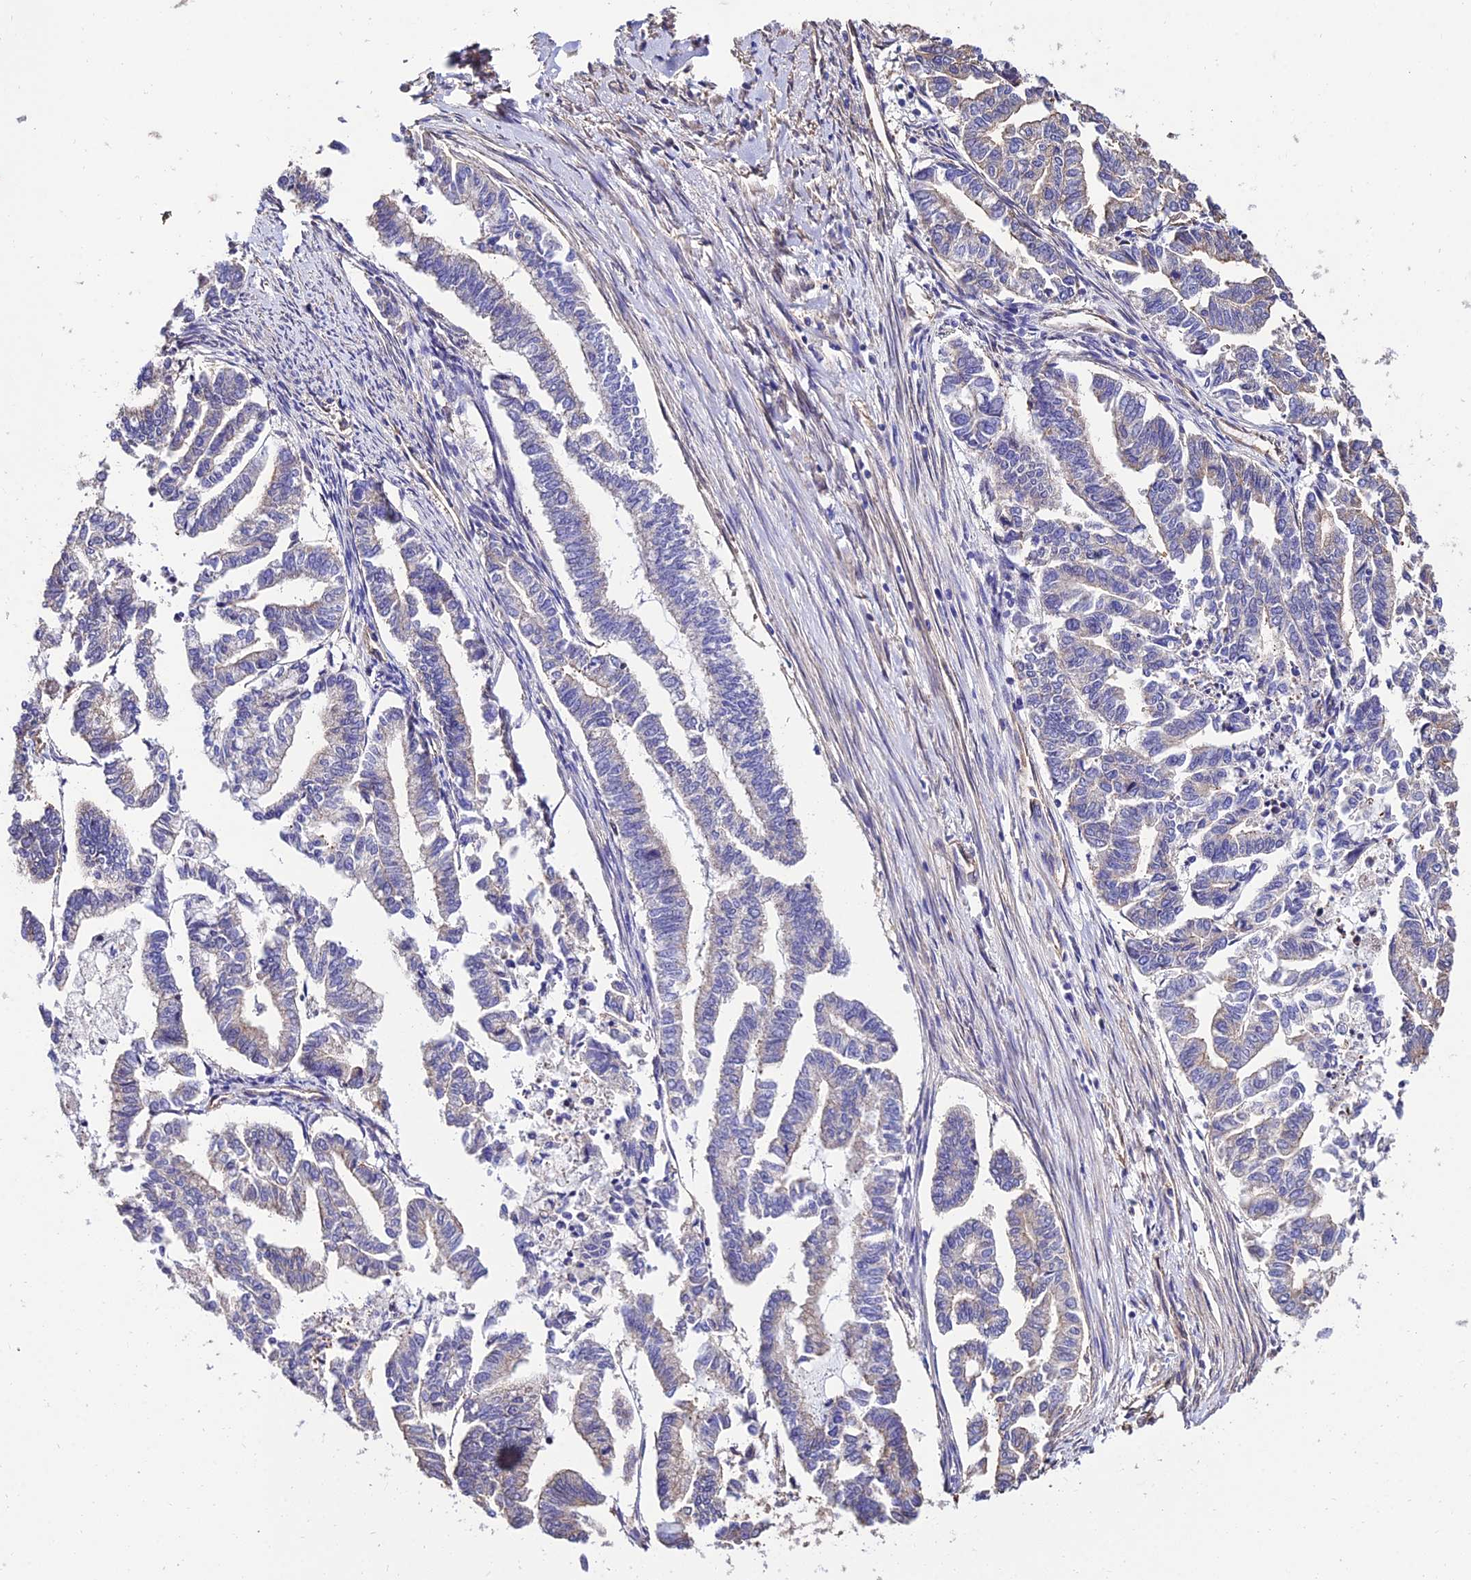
{"staining": {"intensity": "negative", "quantity": "none", "location": "none"}, "tissue": "endometrial cancer", "cell_type": "Tumor cells", "image_type": "cancer", "snomed": [{"axis": "morphology", "description": "Adenocarcinoma, NOS"}, {"axis": "topography", "description": "Endometrium"}], "caption": "Endometrial adenocarcinoma was stained to show a protein in brown. There is no significant positivity in tumor cells. (Stains: DAB (3,3'-diaminobenzidine) immunohistochemistry (IHC) with hematoxylin counter stain, Microscopy: brightfield microscopy at high magnification).", "gene": "CALM2", "patient": {"sex": "female", "age": 79}}